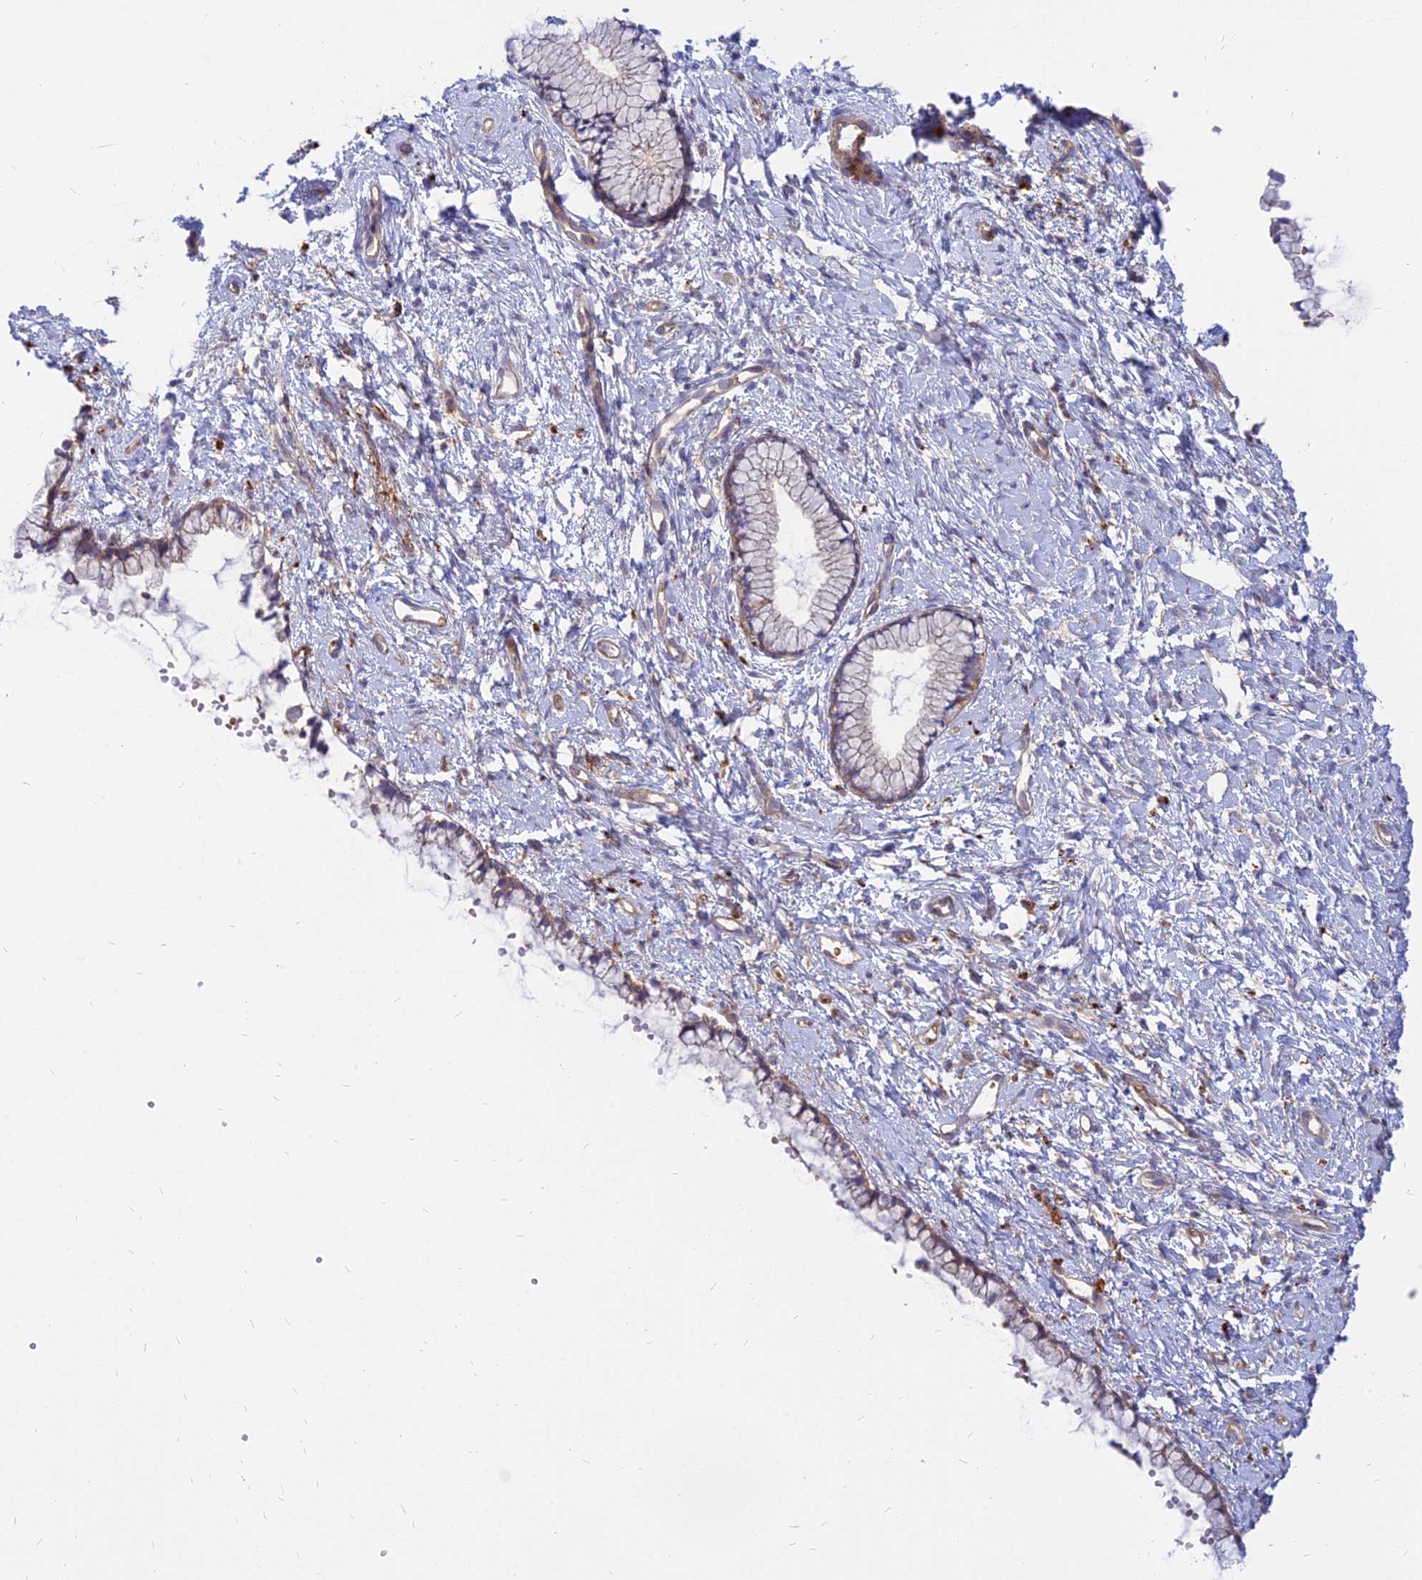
{"staining": {"intensity": "weak", "quantity": ">75%", "location": "cytoplasmic/membranous"}, "tissue": "cervix", "cell_type": "Glandular cells", "image_type": "normal", "snomed": [{"axis": "morphology", "description": "Normal tissue, NOS"}, {"axis": "topography", "description": "Cervix"}], "caption": "Immunohistochemical staining of unremarkable cervix reveals weak cytoplasmic/membranous protein positivity in approximately >75% of glandular cells. Nuclei are stained in blue.", "gene": "PHKA2", "patient": {"sex": "female", "age": 57}}